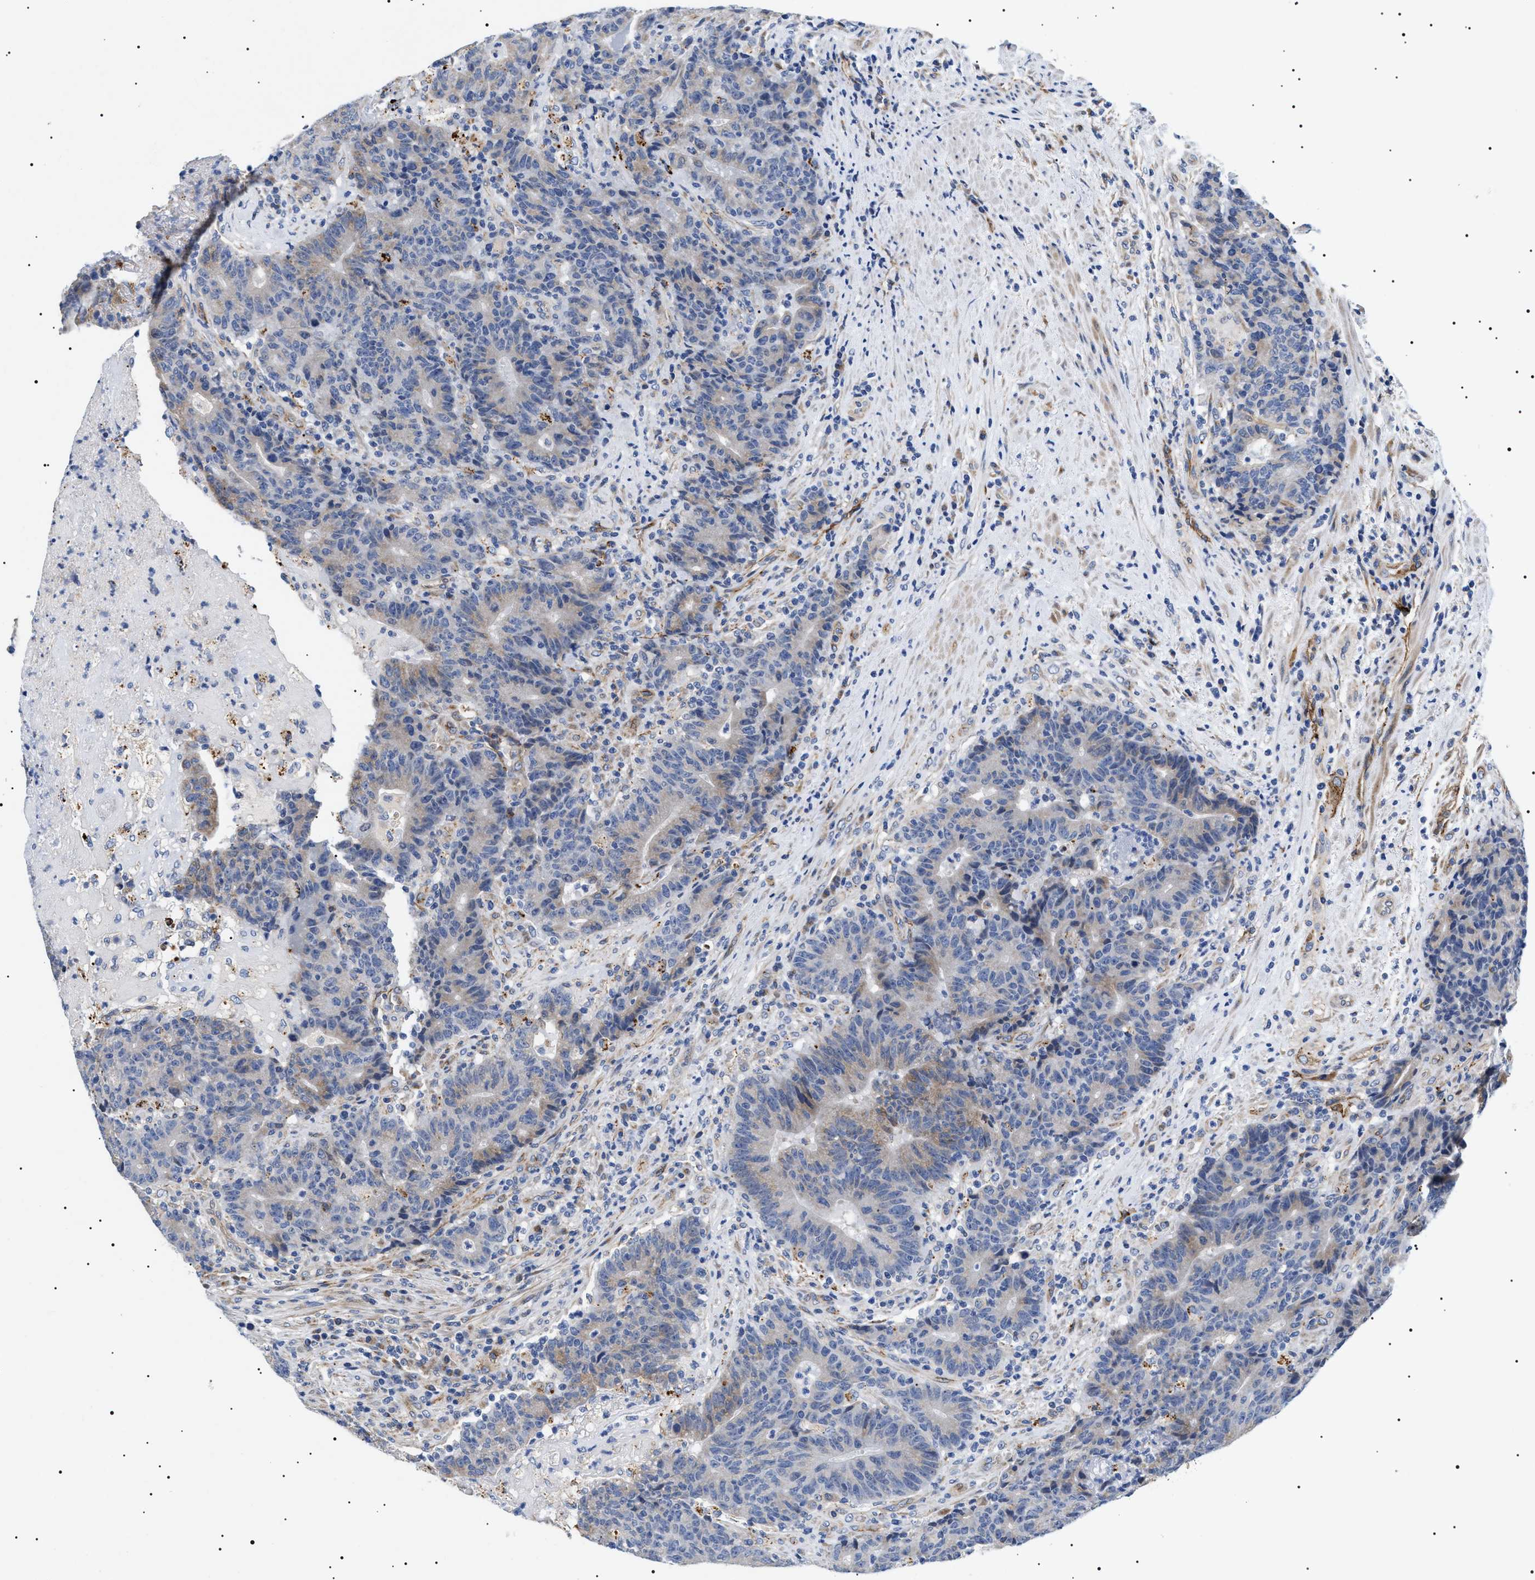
{"staining": {"intensity": "weak", "quantity": "<25%", "location": "cytoplasmic/membranous"}, "tissue": "colorectal cancer", "cell_type": "Tumor cells", "image_type": "cancer", "snomed": [{"axis": "morphology", "description": "Normal tissue, NOS"}, {"axis": "morphology", "description": "Adenocarcinoma, NOS"}, {"axis": "topography", "description": "Colon"}], "caption": "Colorectal adenocarcinoma was stained to show a protein in brown. There is no significant expression in tumor cells.", "gene": "TMEM222", "patient": {"sex": "female", "age": 75}}